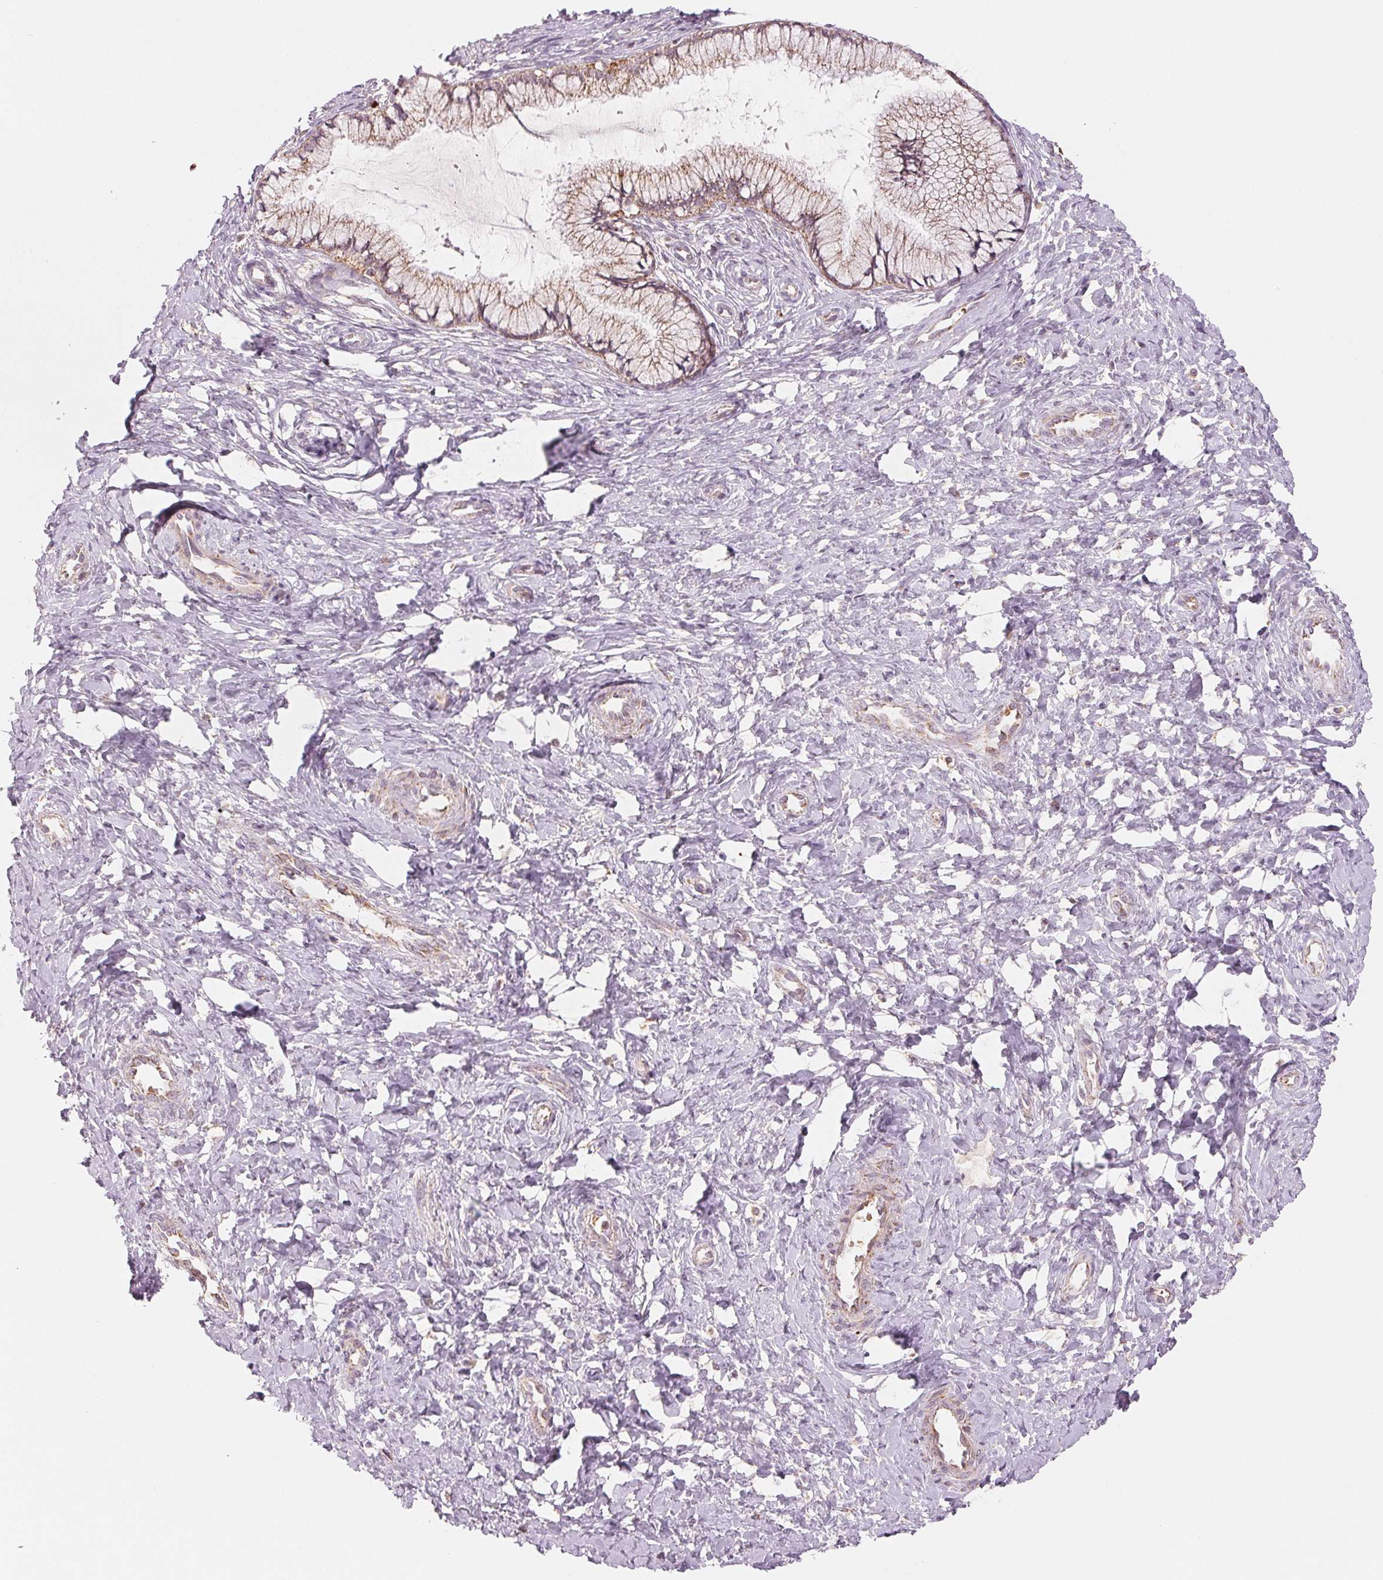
{"staining": {"intensity": "weak", "quantity": ">75%", "location": "cytoplasmic/membranous"}, "tissue": "cervix", "cell_type": "Glandular cells", "image_type": "normal", "snomed": [{"axis": "morphology", "description": "Normal tissue, NOS"}, {"axis": "topography", "description": "Cervix"}], "caption": "Brown immunohistochemical staining in unremarkable cervix reveals weak cytoplasmic/membranous positivity in about >75% of glandular cells.", "gene": "HINT2", "patient": {"sex": "female", "age": 37}}